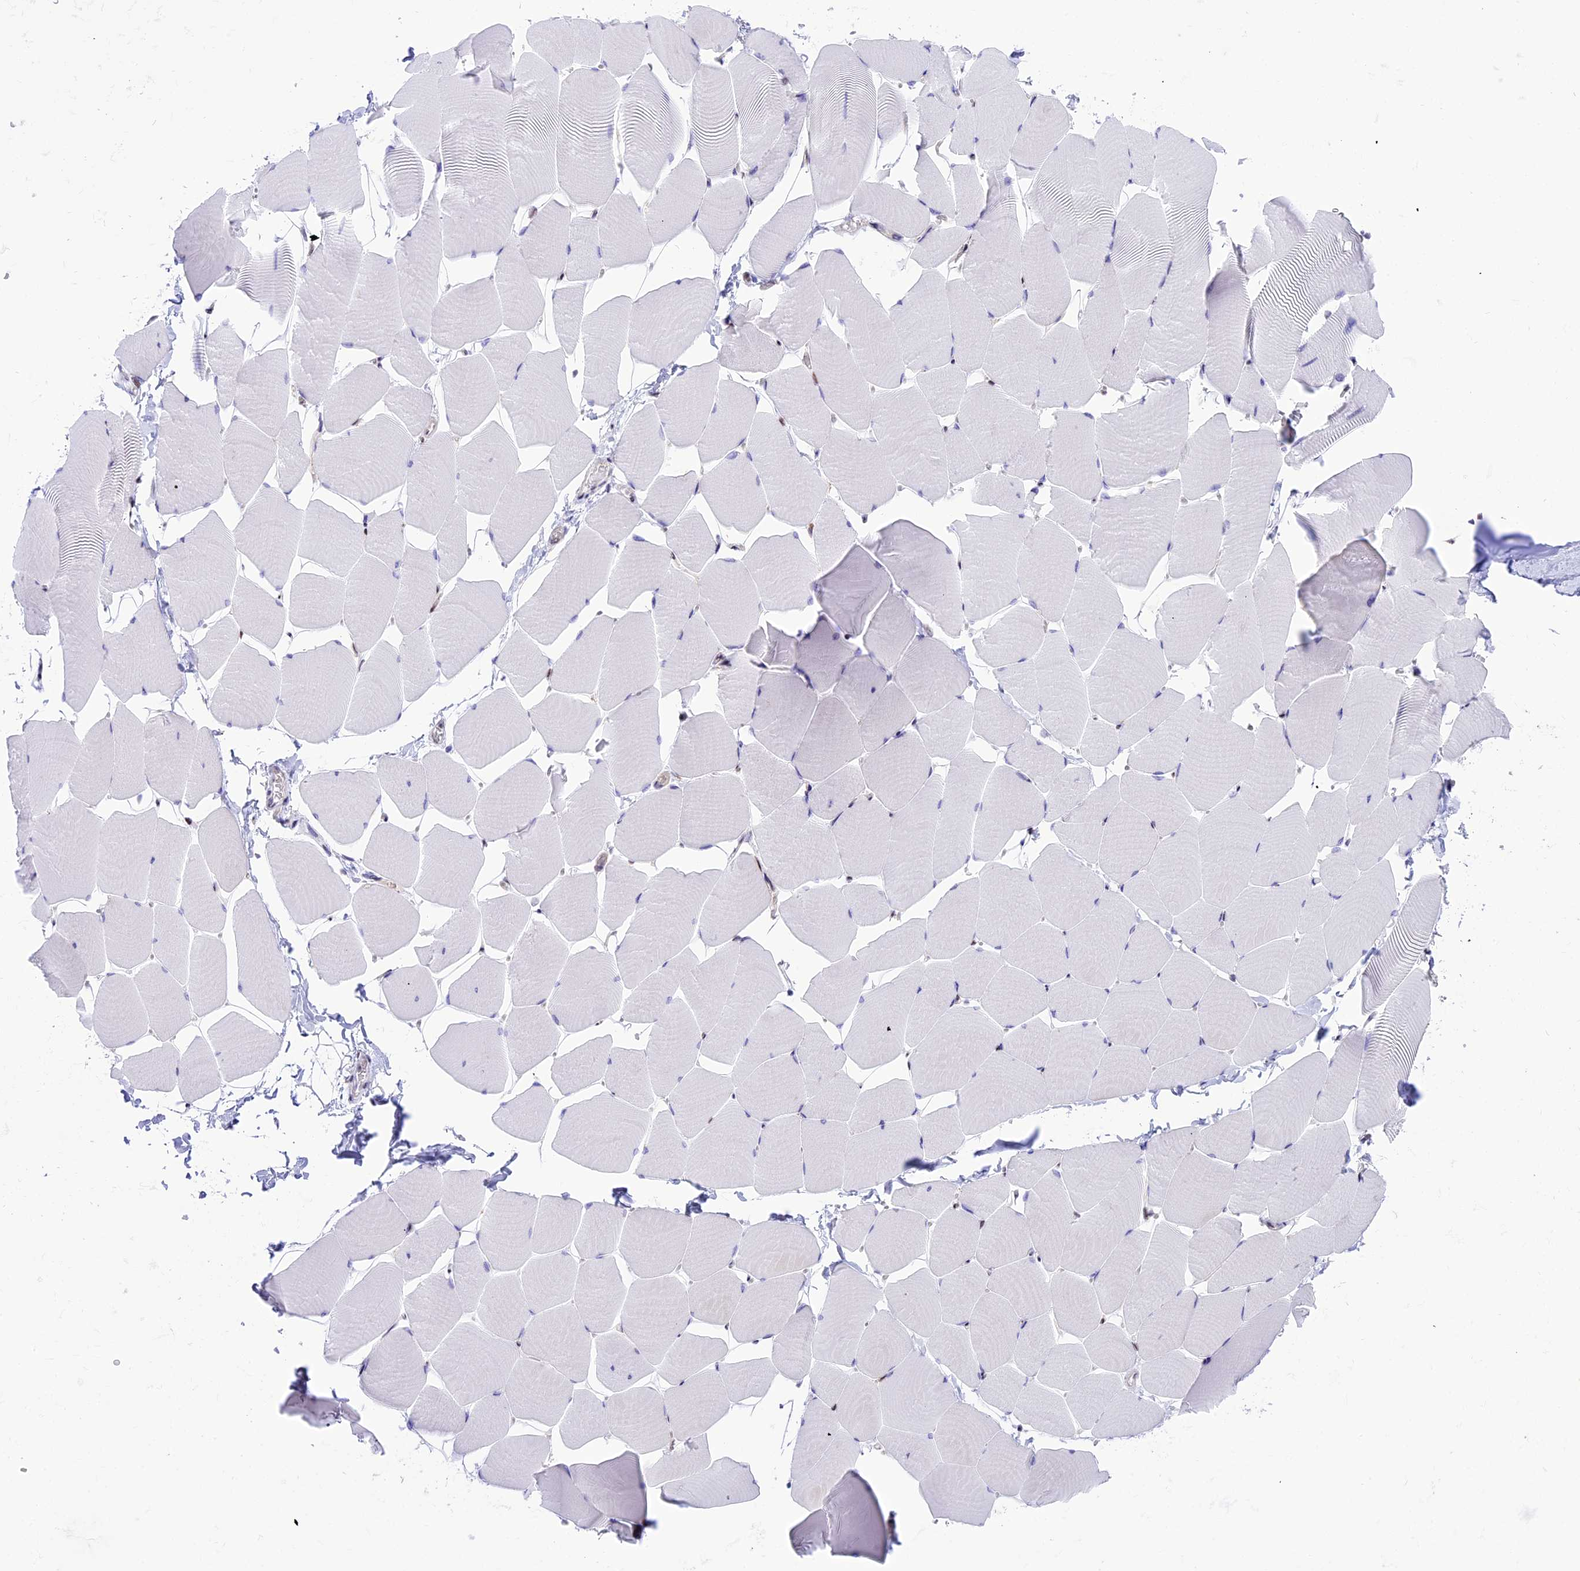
{"staining": {"intensity": "moderate", "quantity": "<25%", "location": "nuclear"}, "tissue": "skeletal muscle", "cell_type": "Myocytes", "image_type": "normal", "snomed": [{"axis": "morphology", "description": "Normal tissue, NOS"}, {"axis": "topography", "description": "Skeletal muscle"}], "caption": "The photomicrograph reveals a brown stain indicating the presence of a protein in the nuclear of myocytes in skeletal muscle. The staining was performed using DAB to visualize the protein expression in brown, while the nuclei were stained in blue with hematoxylin (Magnification: 20x).", "gene": "RPS6KB1", "patient": {"sex": "male", "age": 25}}